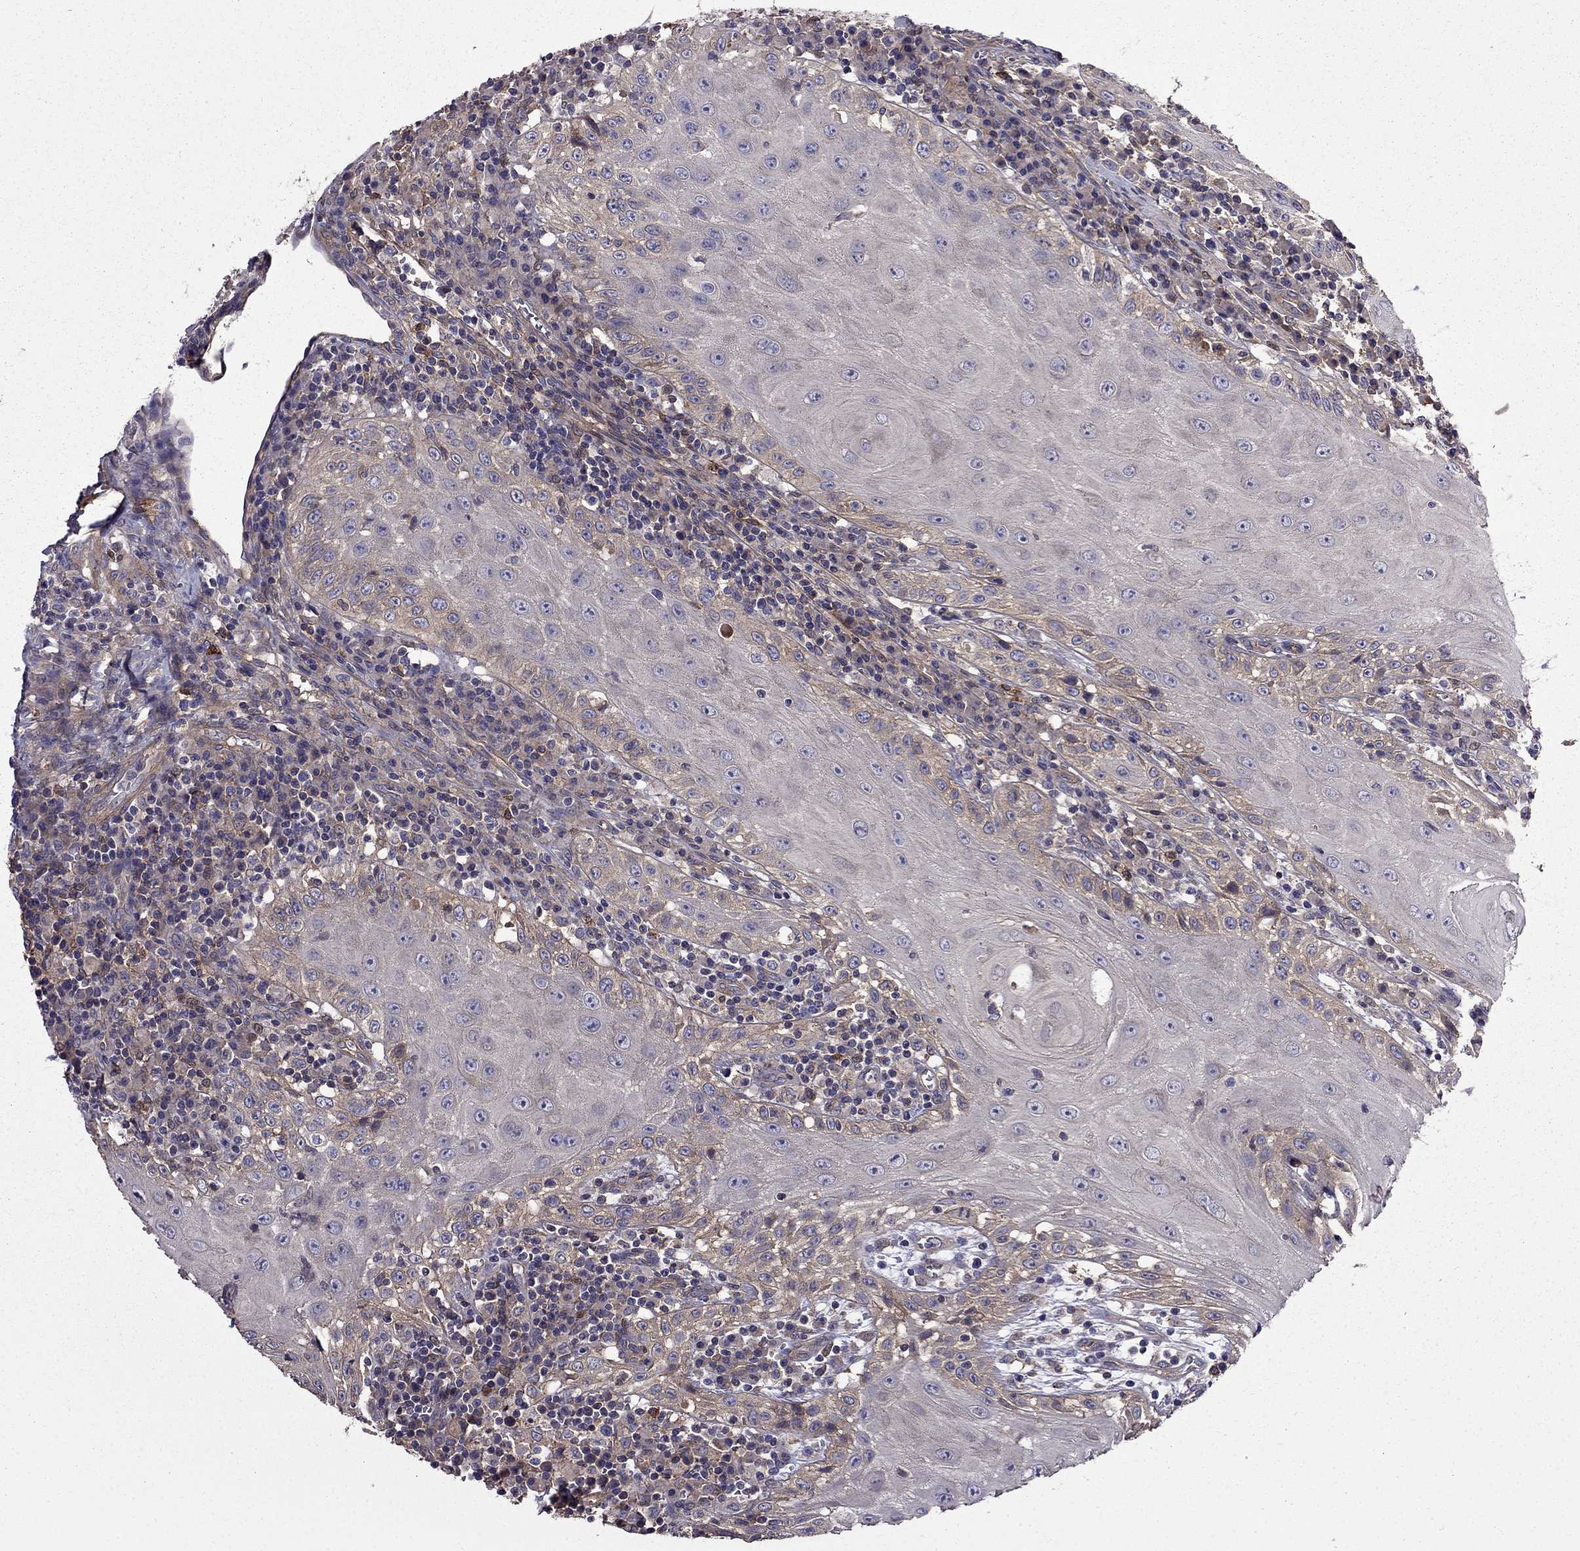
{"staining": {"intensity": "weak", "quantity": "25%-75%", "location": "cytoplasmic/membranous"}, "tissue": "head and neck cancer", "cell_type": "Tumor cells", "image_type": "cancer", "snomed": [{"axis": "morphology", "description": "Squamous cell carcinoma, NOS"}, {"axis": "topography", "description": "Oral tissue"}, {"axis": "topography", "description": "Head-Neck"}], "caption": "Immunohistochemical staining of human head and neck squamous cell carcinoma reveals low levels of weak cytoplasmic/membranous protein expression in approximately 25%-75% of tumor cells.", "gene": "ITGB1", "patient": {"sex": "male", "age": 58}}